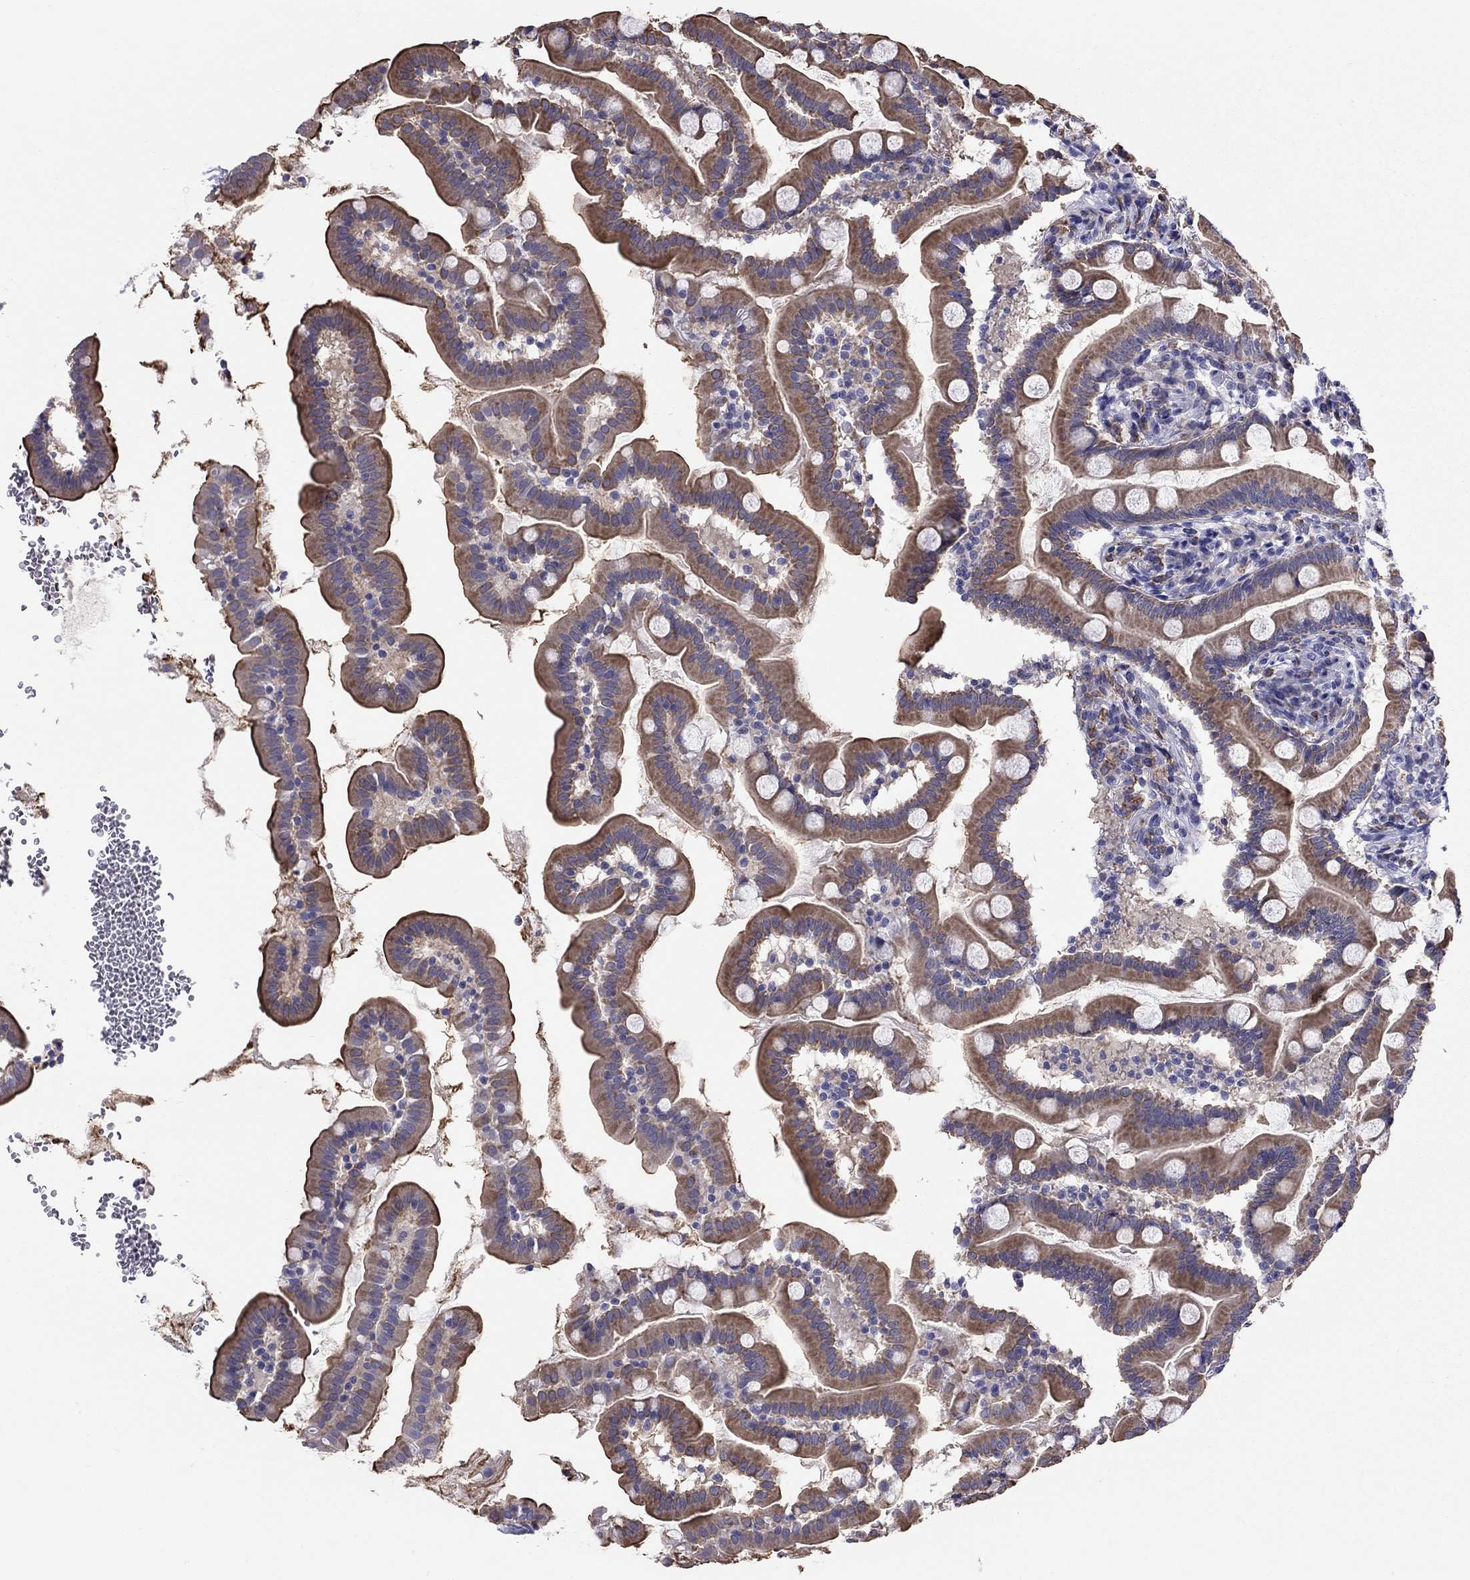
{"staining": {"intensity": "moderate", "quantity": ">75%", "location": "cytoplasmic/membranous"}, "tissue": "small intestine", "cell_type": "Glandular cells", "image_type": "normal", "snomed": [{"axis": "morphology", "description": "Normal tissue, NOS"}, {"axis": "topography", "description": "Small intestine"}], "caption": "A medium amount of moderate cytoplasmic/membranous positivity is identified in approximately >75% of glandular cells in unremarkable small intestine. (DAB IHC with brightfield microscopy, high magnification).", "gene": "SLC46A2", "patient": {"sex": "female", "age": 44}}